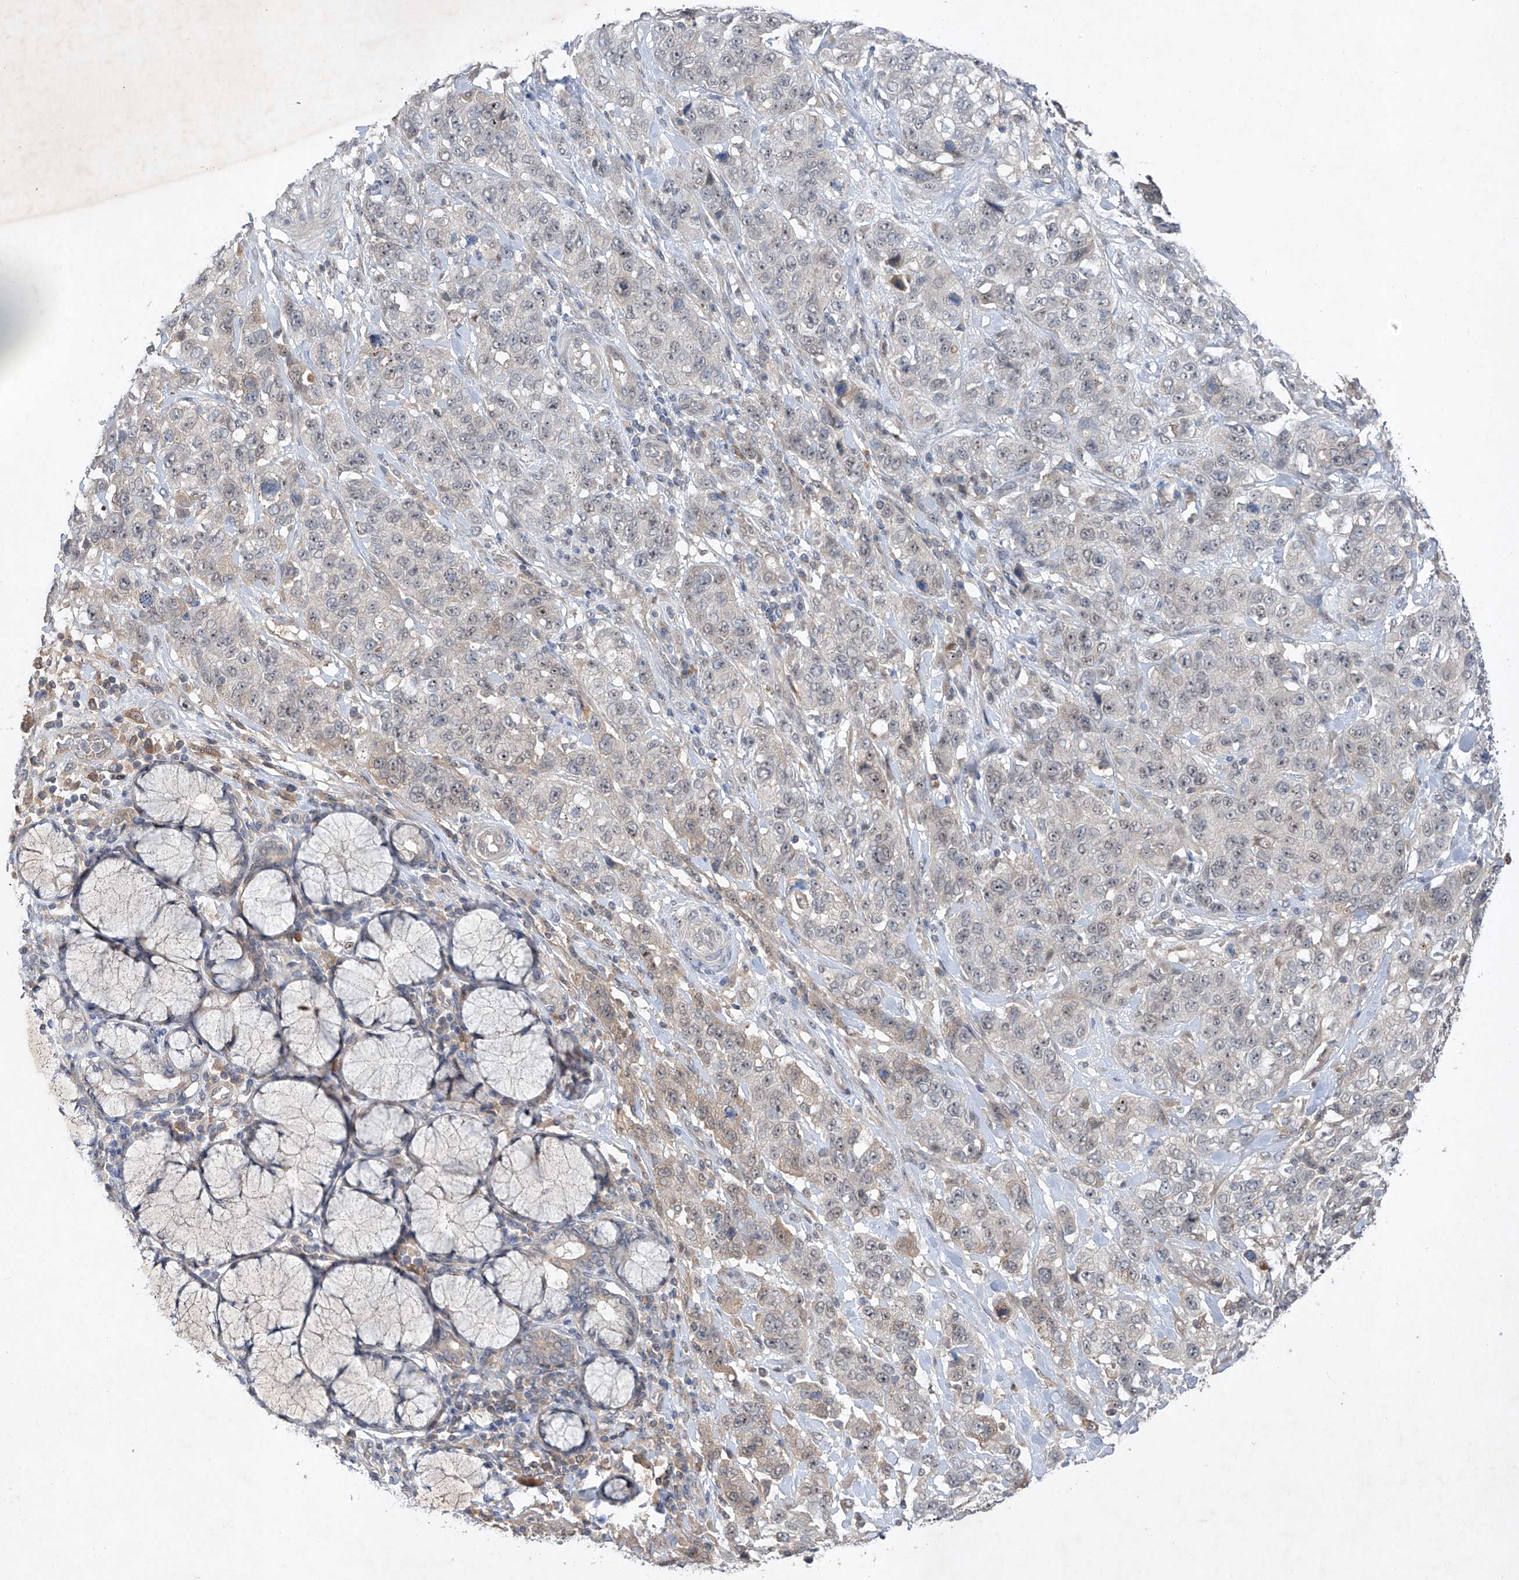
{"staining": {"intensity": "negative", "quantity": "none", "location": "none"}, "tissue": "stomach cancer", "cell_type": "Tumor cells", "image_type": "cancer", "snomed": [{"axis": "morphology", "description": "Adenocarcinoma, NOS"}, {"axis": "topography", "description": "Stomach"}], "caption": "There is no significant positivity in tumor cells of stomach cancer (adenocarcinoma).", "gene": "FAM135A", "patient": {"sex": "male", "age": 48}}